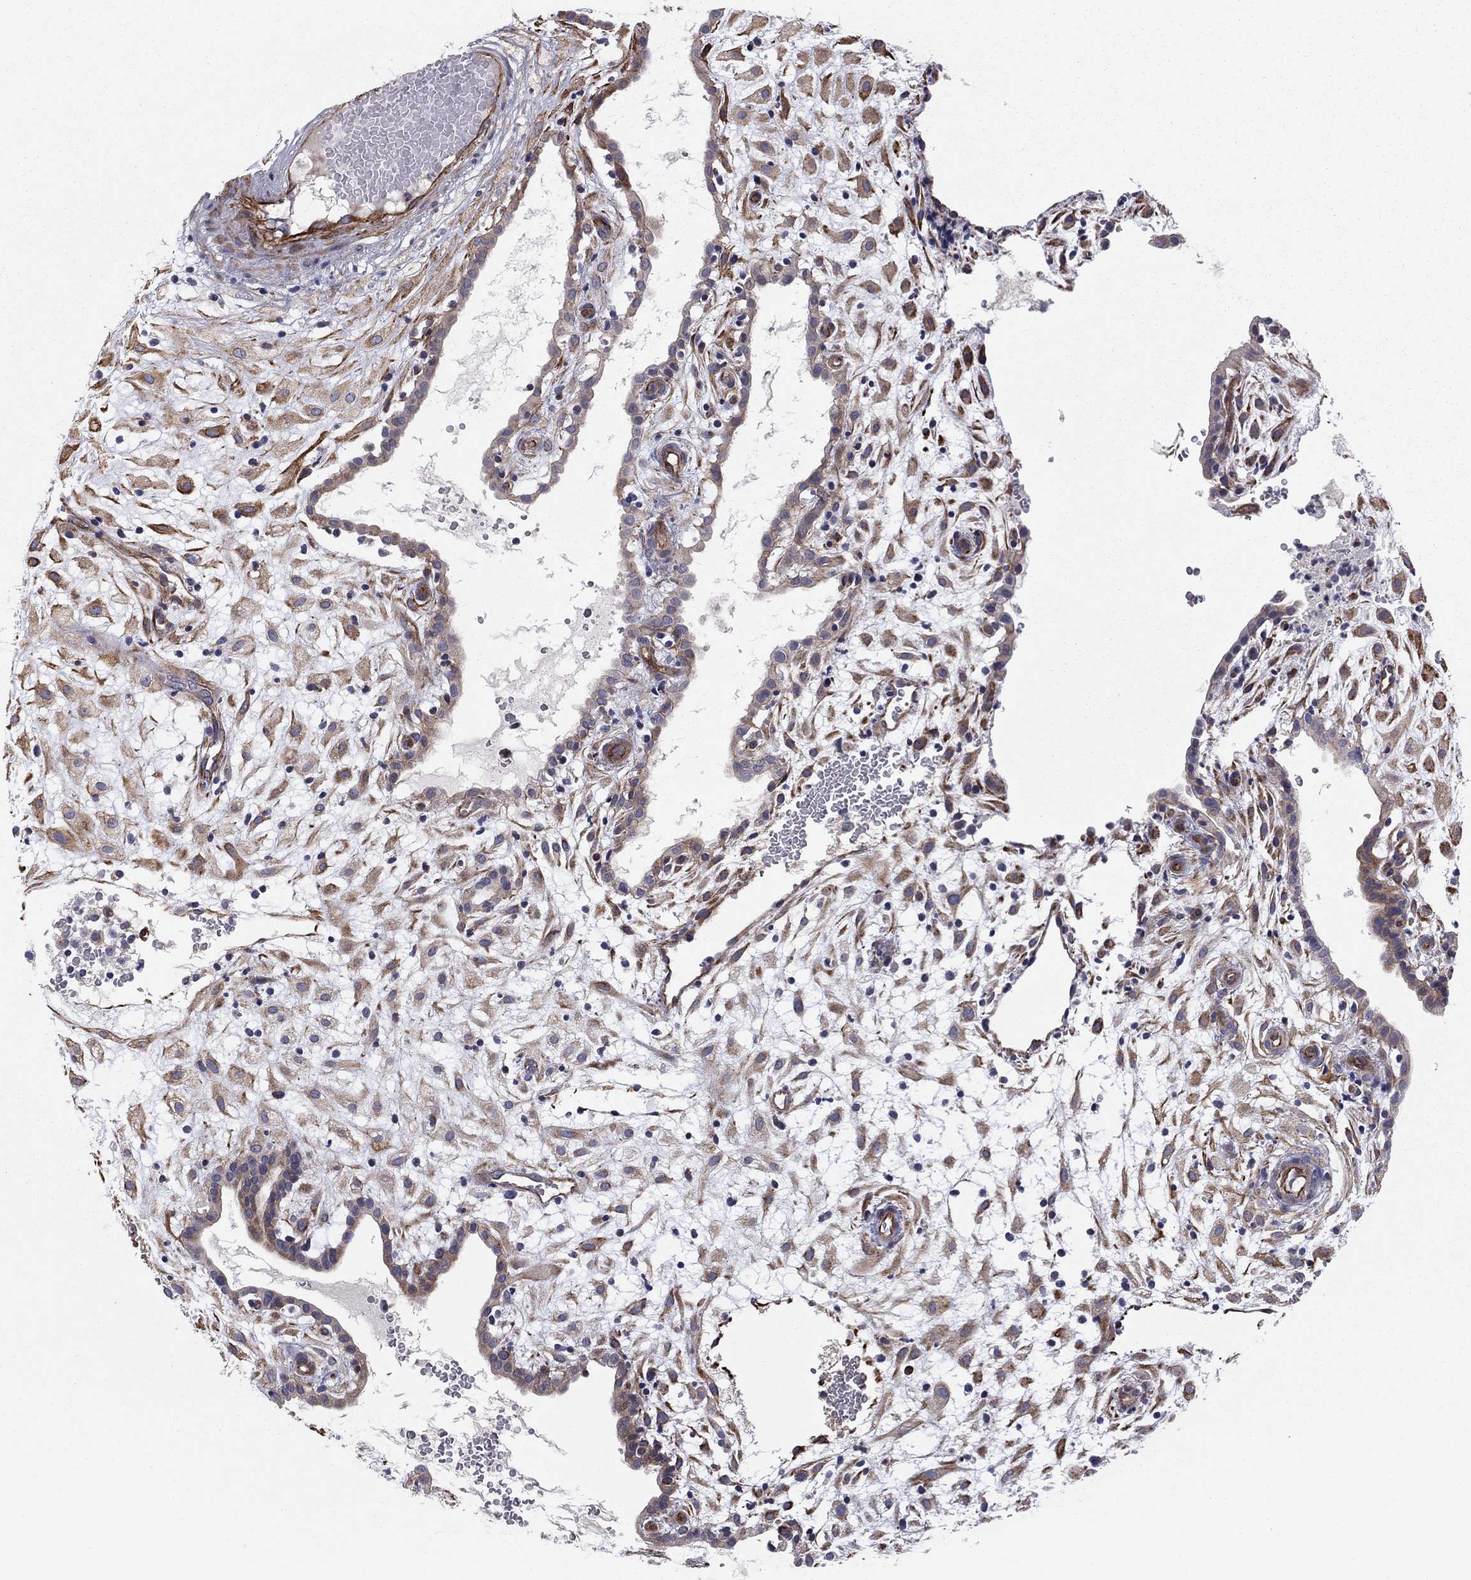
{"staining": {"intensity": "moderate", "quantity": "25%-75%", "location": "cytoplasmic/membranous"}, "tissue": "placenta", "cell_type": "Decidual cells", "image_type": "normal", "snomed": [{"axis": "morphology", "description": "Normal tissue, NOS"}, {"axis": "topography", "description": "Placenta"}], "caption": "This micrograph reveals benign placenta stained with IHC to label a protein in brown. The cytoplasmic/membranous of decidual cells show moderate positivity for the protein. Nuclei are counter-stained blue.", "gene": "CLSTN1", "patient": {"sex": "female", "age": 24}}